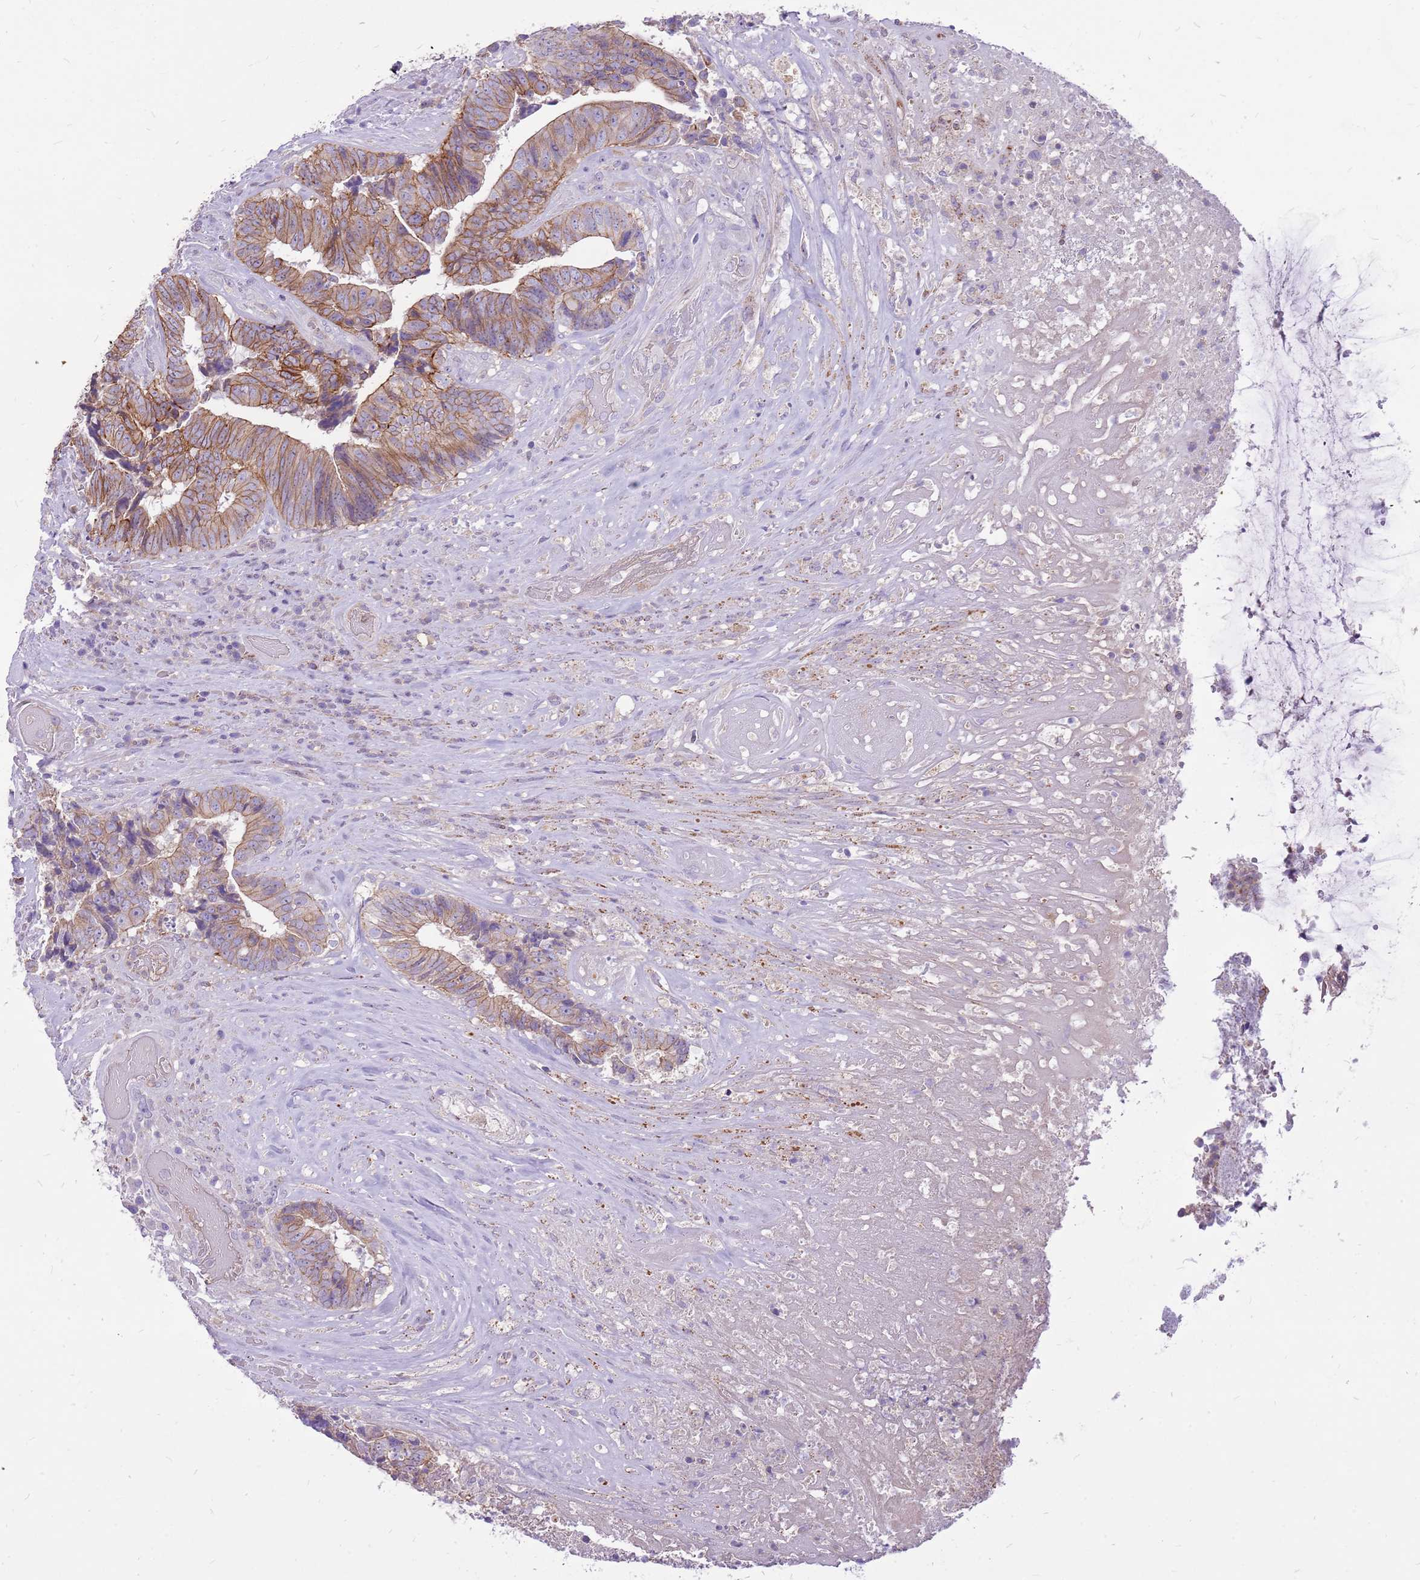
{"staining": {"intensity": "moderate", "quantity": ">75%", "location": "cytoplasmic/membranous"}, "tissue": "colorectal cancer", "cell_type": "Tumor cells", "image_type": "cancer", "snomed": [{"axis": "morphology", "description": "Adenocarcinoma, NOS"}, {"axis": "topography", "description": "Rectum"}], "caption": "Protein expression analysis of colorectal cancer (adenocarcinoma) demonstrates moderate cytoplasmic/membranous staining in approximately >75% of tumor cells. Nuclei are stained in blue.", "gene": "WDR90", "patient": {"sex": "male", "age": 72}}